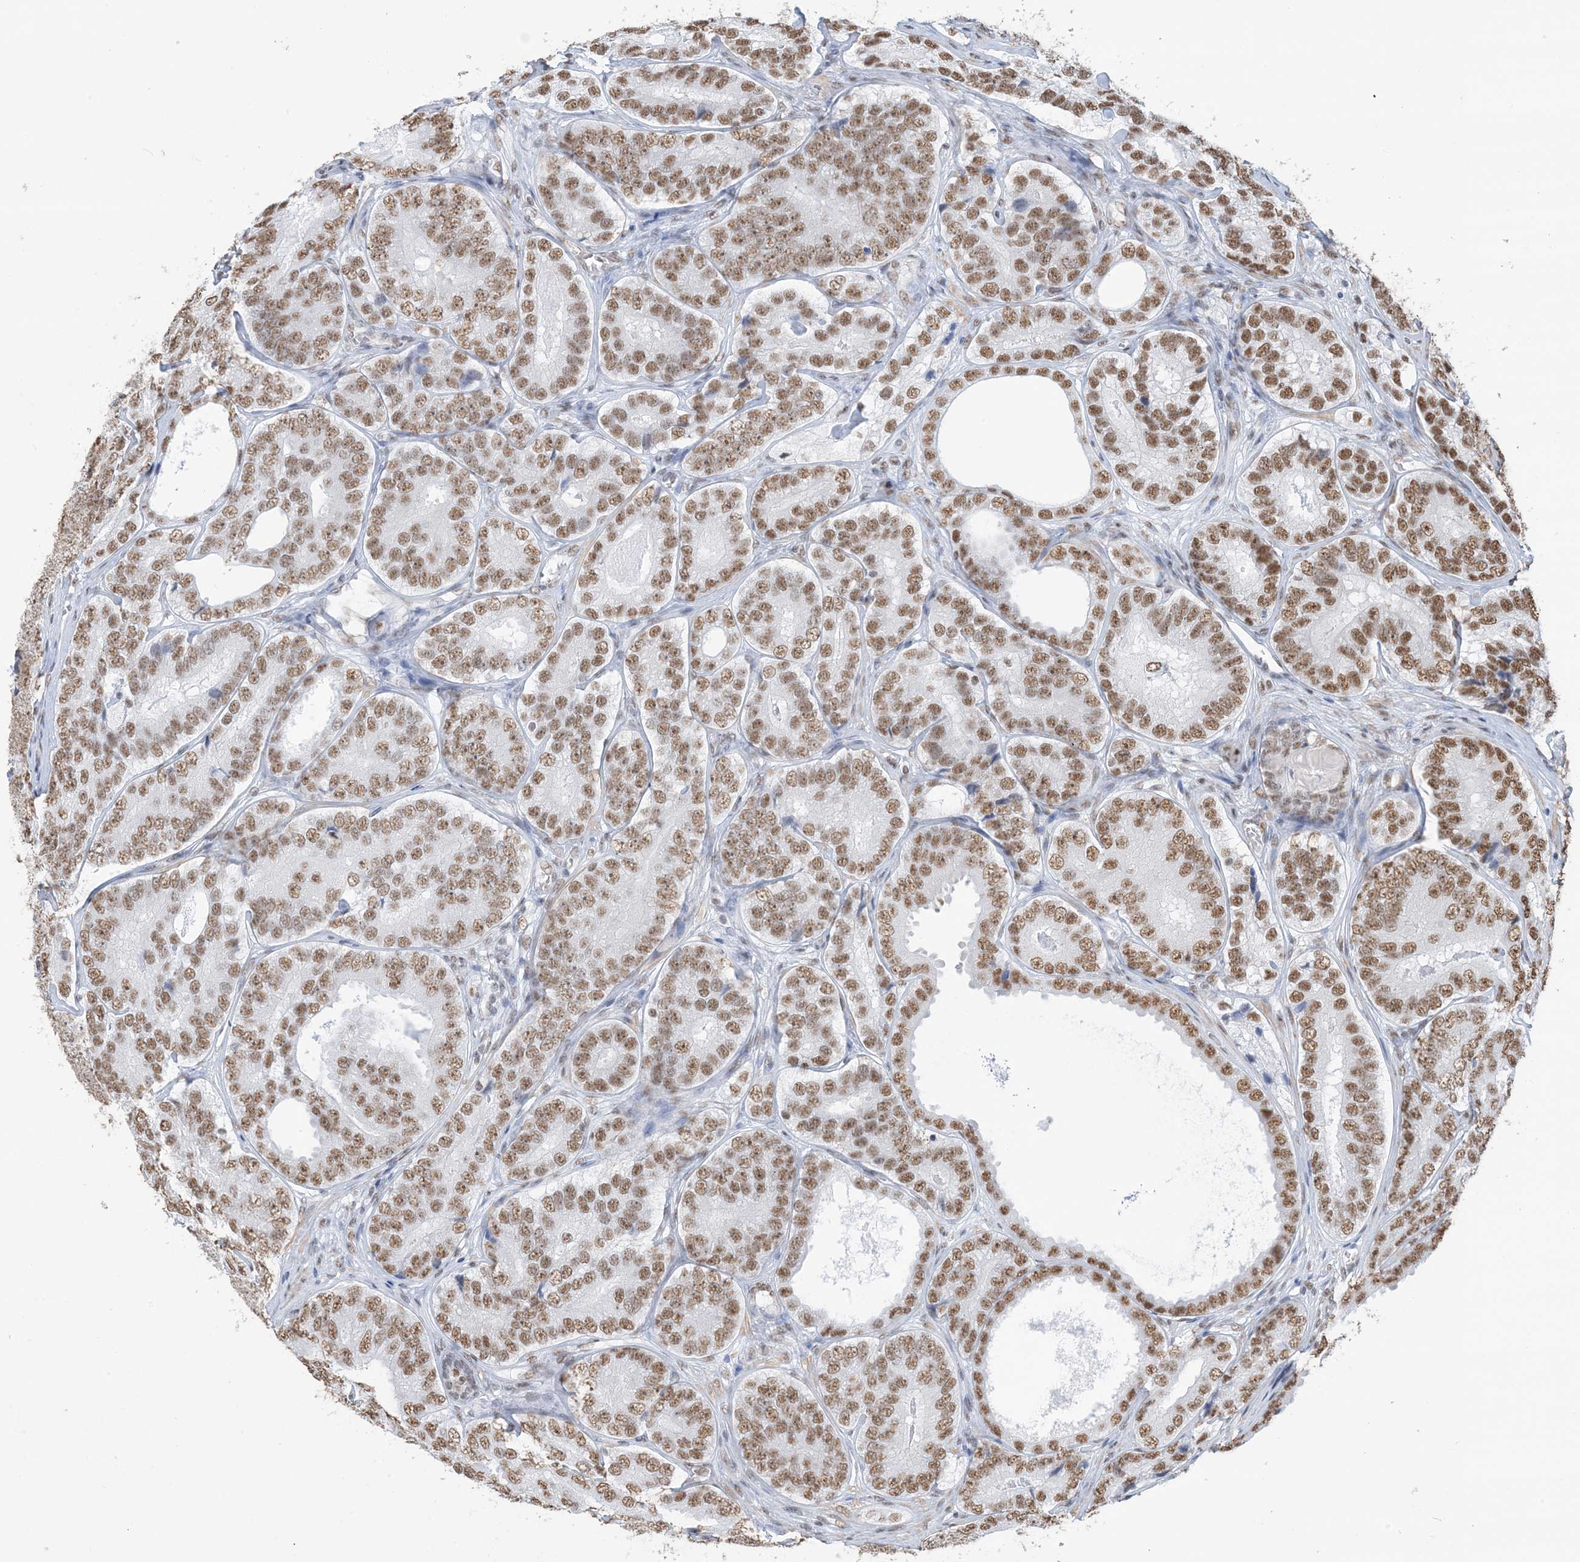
{"staining": {"intensity": "moderate", "quantity": ">75%", "location": "nuclear"}, "tissue": "prostate cancer", "cell_type": "Tumor cells", "image_type": "cancer", "snomed": [{"axis": "morphology", "description": "Adenocarcinoma, High grade"}, {"axis": "topography", "description": "Prostate"}], "caption": "IHC photomicrograph of adenocarcinoma (high-grade) (prostate) stained for a protein (brown), which shows medium levels of moderate nuclear positivity in approximately >75% of tumor cells.", "gene": "ZNF792", "patient": {"sex": "male", "age": 56}}